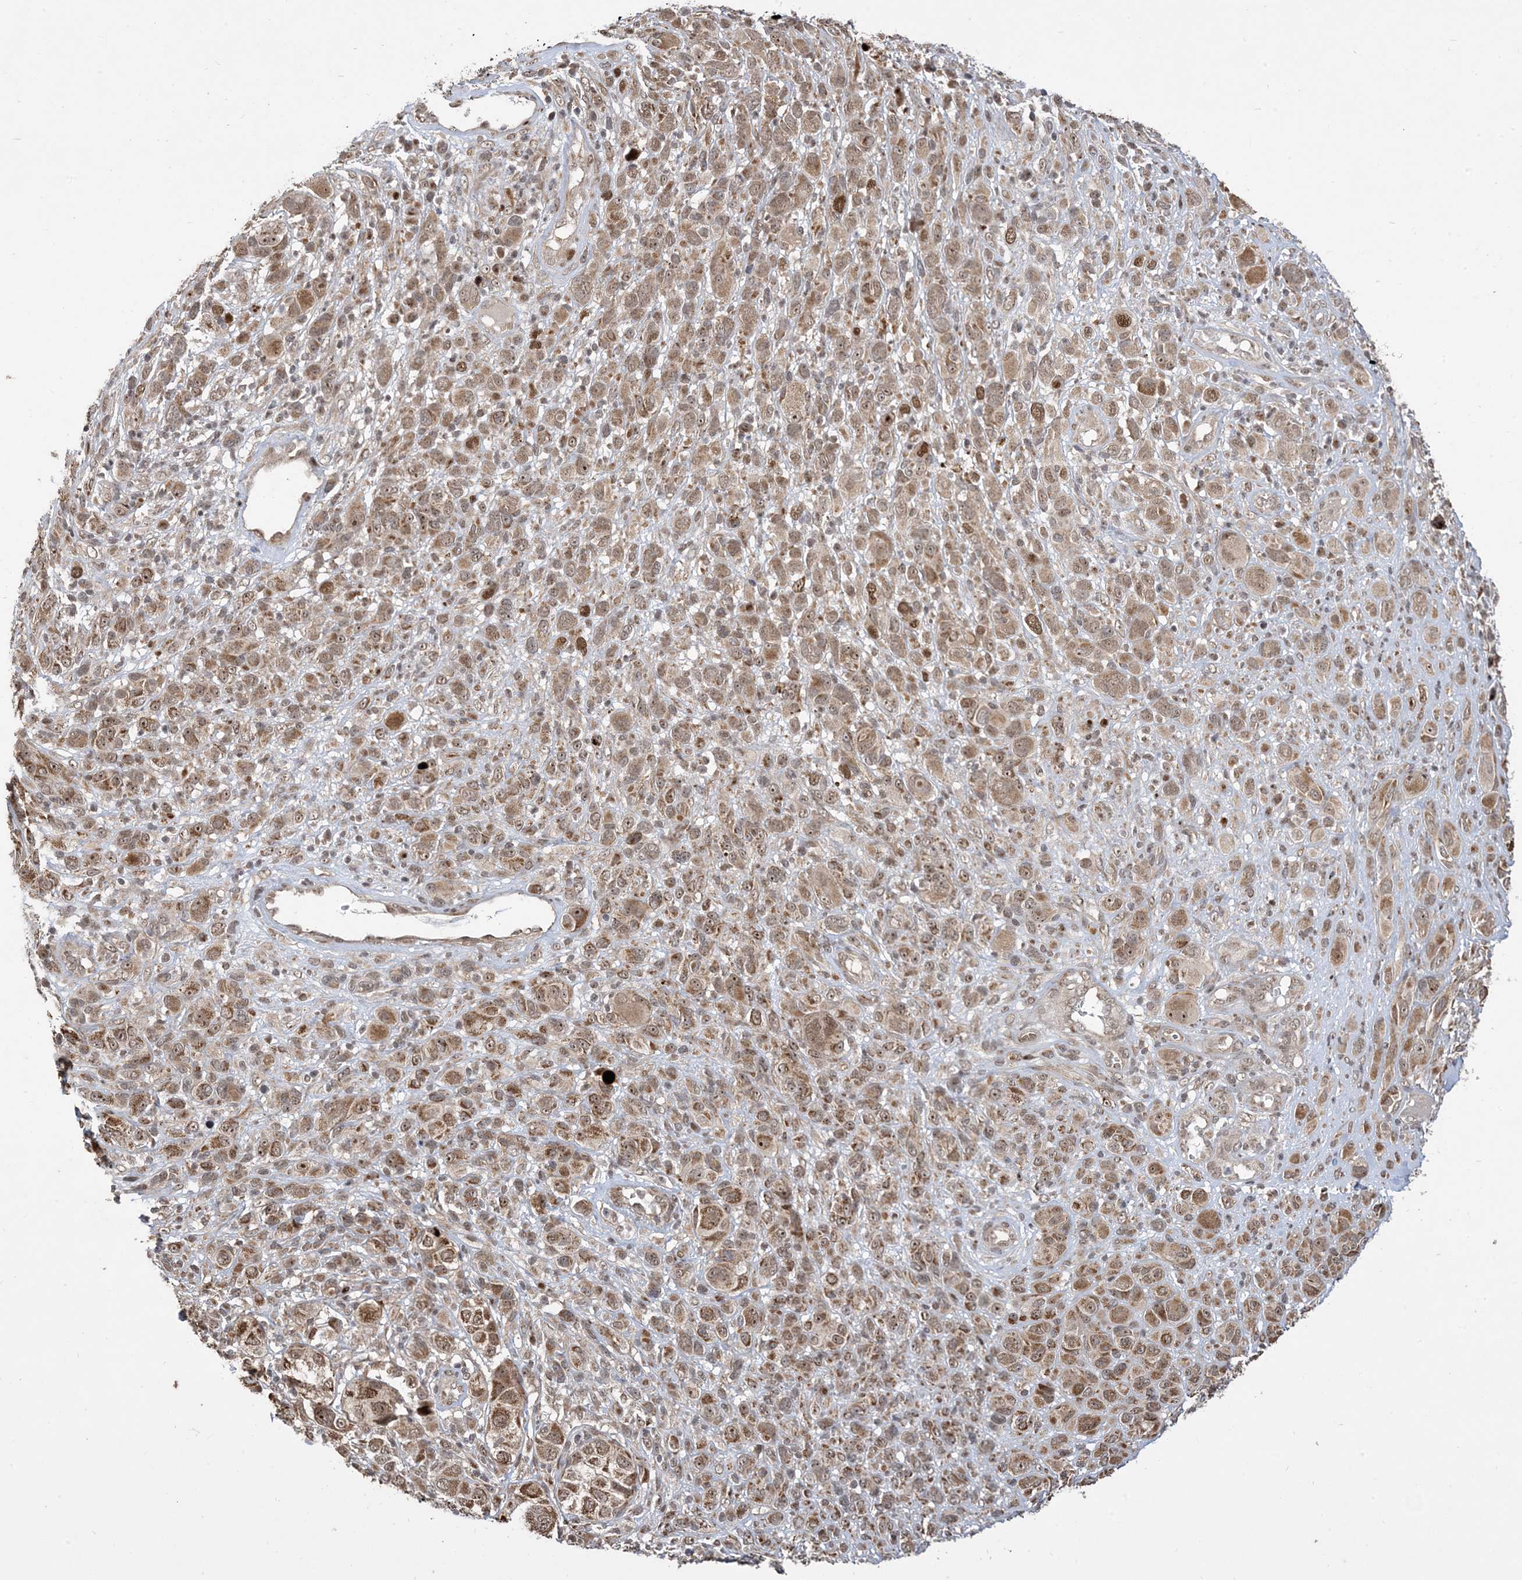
{"staining": {"intensity": "moderate", "quantity": ">75%", "location": "cytoplasmic/membranous,nuclear"}, "tissue": "melanoma", "cell_type": "Tumor cells", "image_type": "cancer", "snomed": [{"axis": "morphology", "description": "Malignant melanoma, NOS"}, {"axis": "topography", "description": "Skin of trunk"}], "caption": "Melanoma stained for a protein displays moderate cytoplasmic/membranous and nuclear positivity in tumor cells.", "gene": "FAM9B", "patient": {"sex": "male", "age": 71}}